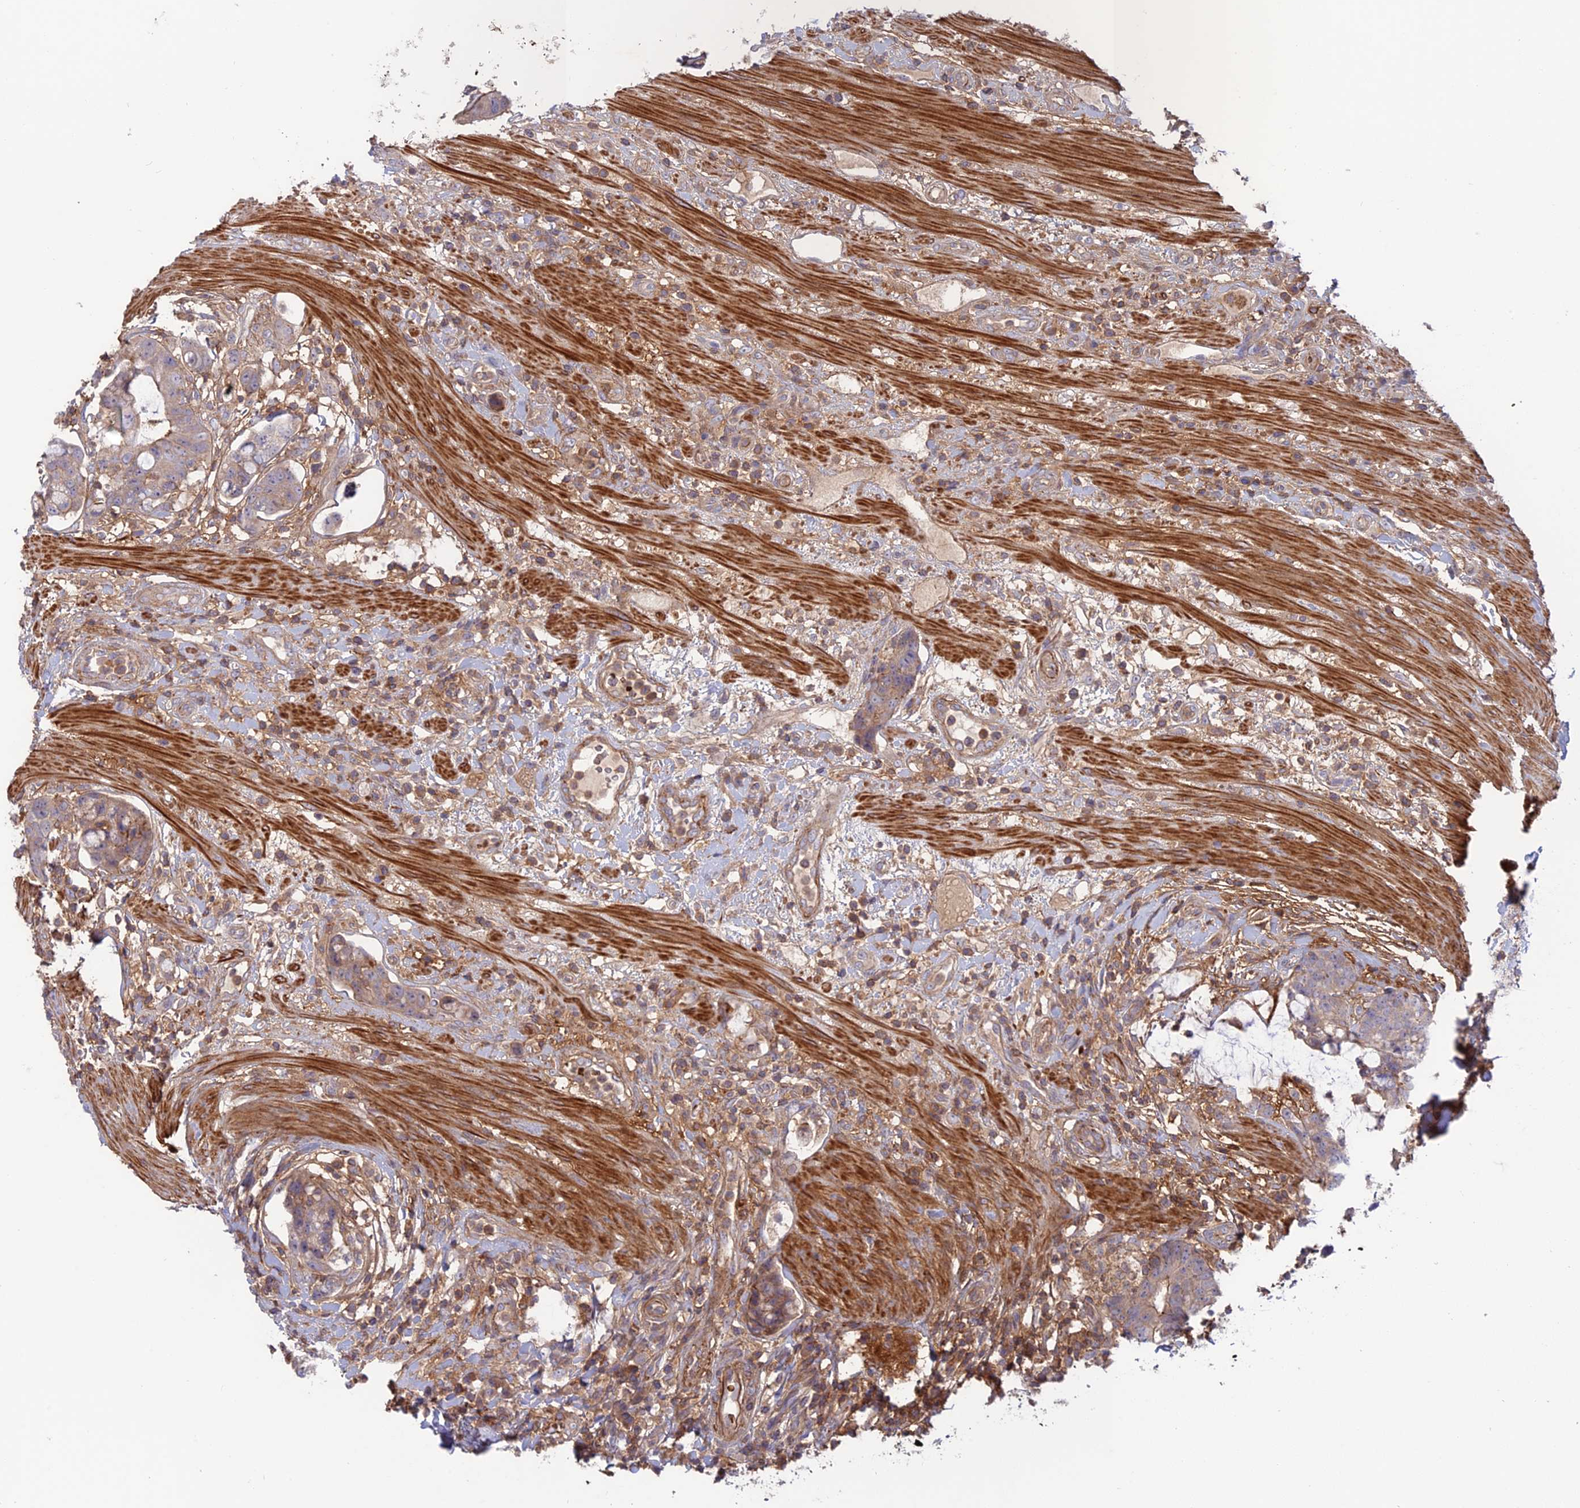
{"staining": {"intensity": "moderate", "quantity": "<25%", "location": "cytoplasmic/membranous"}, "tissue": "colorectal cancer", "cell_type": "Tumor cells", "image_type": "cancer", "snomed": [{"axis": "morphology", "description": "Adenocarcinoma, NOS"}, {"axis": "topography", "description": "Colon"}], "caption": "Immunohistochemical staining of human adenocarcinoma (colorectal) reveals moderate cytoplasmic/membranous protein staining in about <25% of tumor cells.", "gene": "CPNE7", "patient": {"sex": "female", "age": 82}}